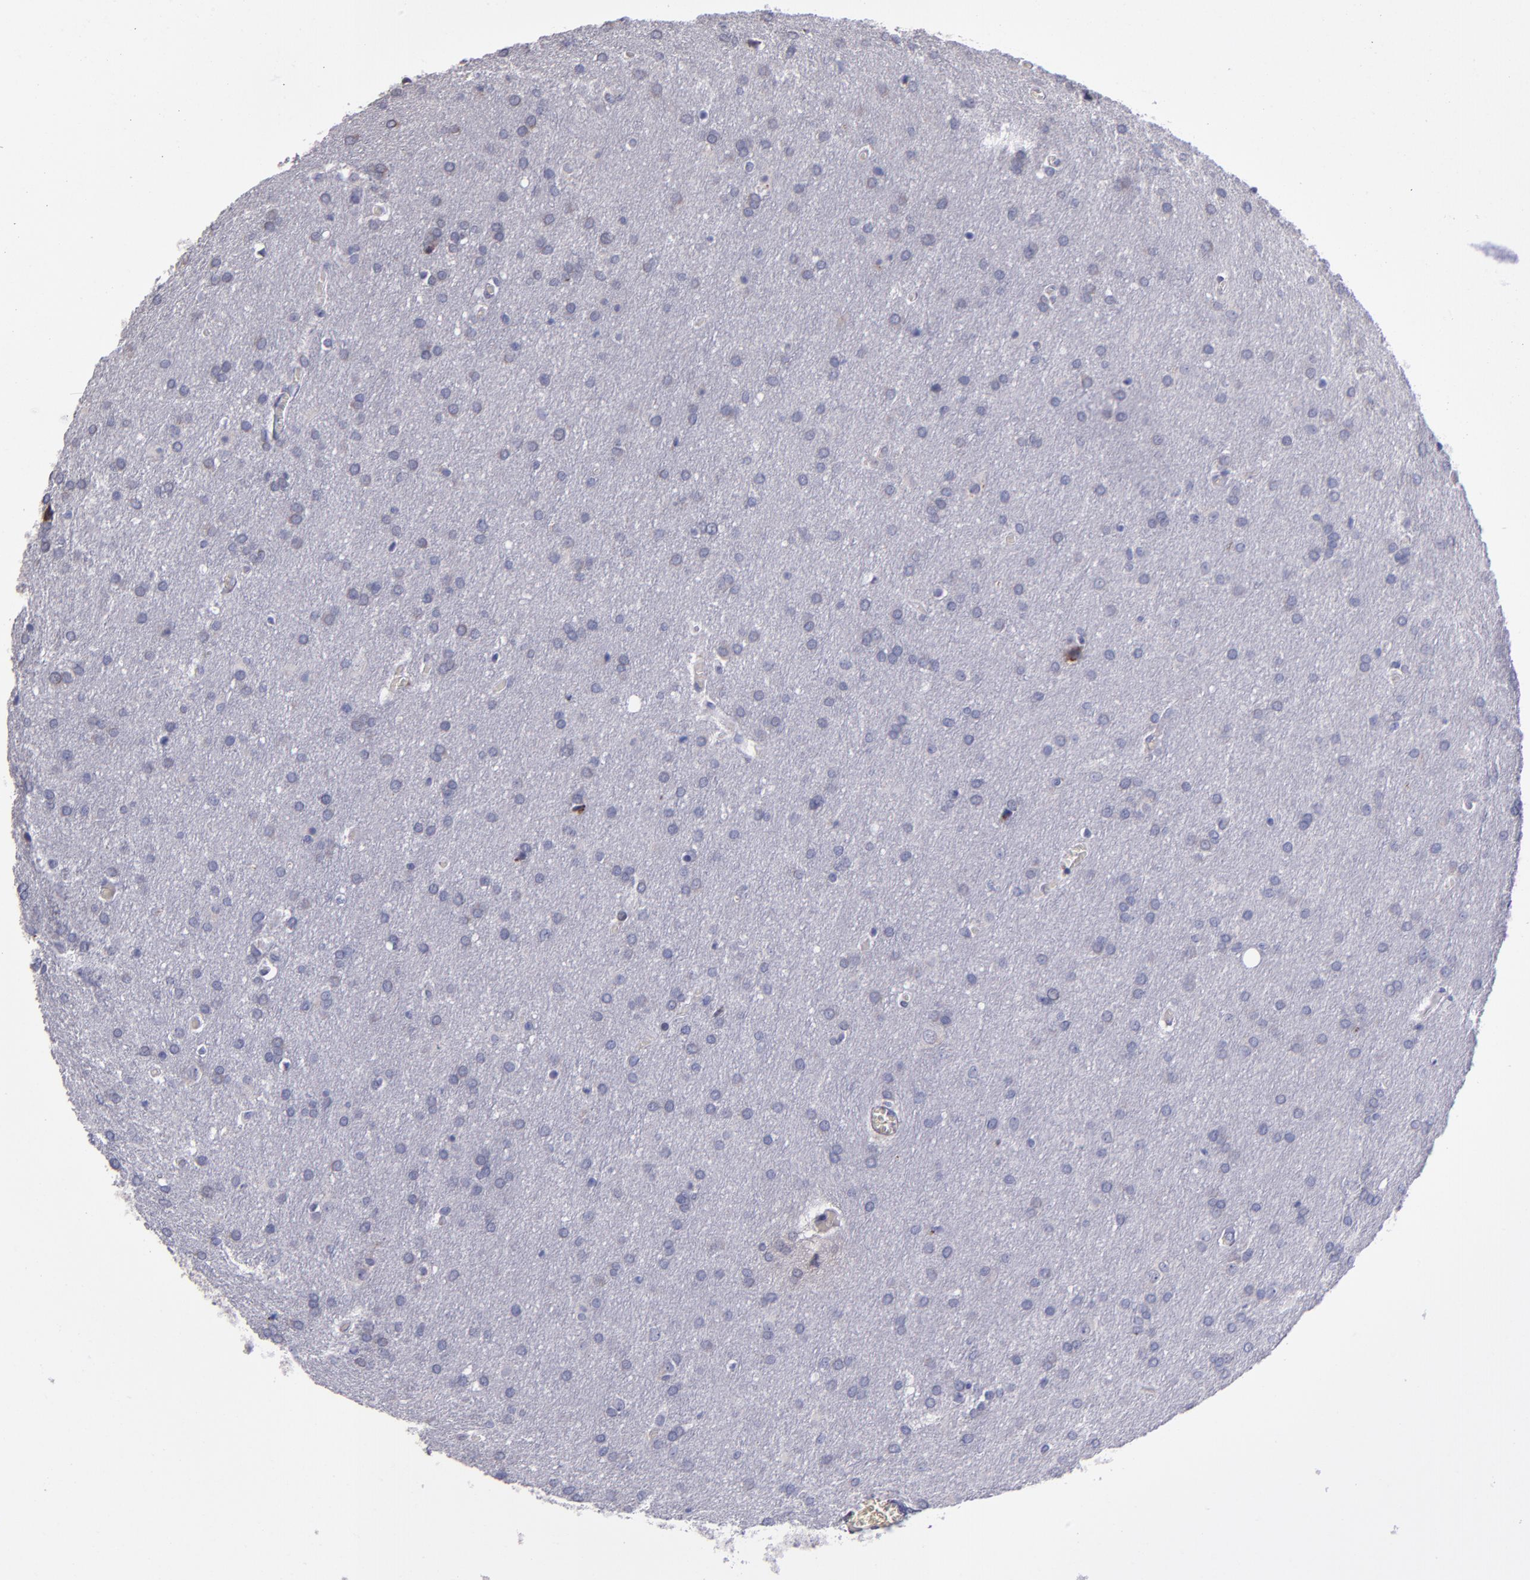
{"staining": {"intensity": "moderate", "quantity": "<25%", "location": "cytoplasmic/membranous"}, "tissue": "glioma", "cell_type": "Tumor cells", "image_type": "cancer", "snomed": [{"axis": "morphology", "description": "Glioma, malignant, Low grade"}, {"axis": "topography", "description": "Brain"}], "caption": "Human malignant glioma (low-grade) stained with a protein marker displays moderate staining in tumor cells.", "gene": "RAB41", "patient": {"sex": "female", "age": 32}}